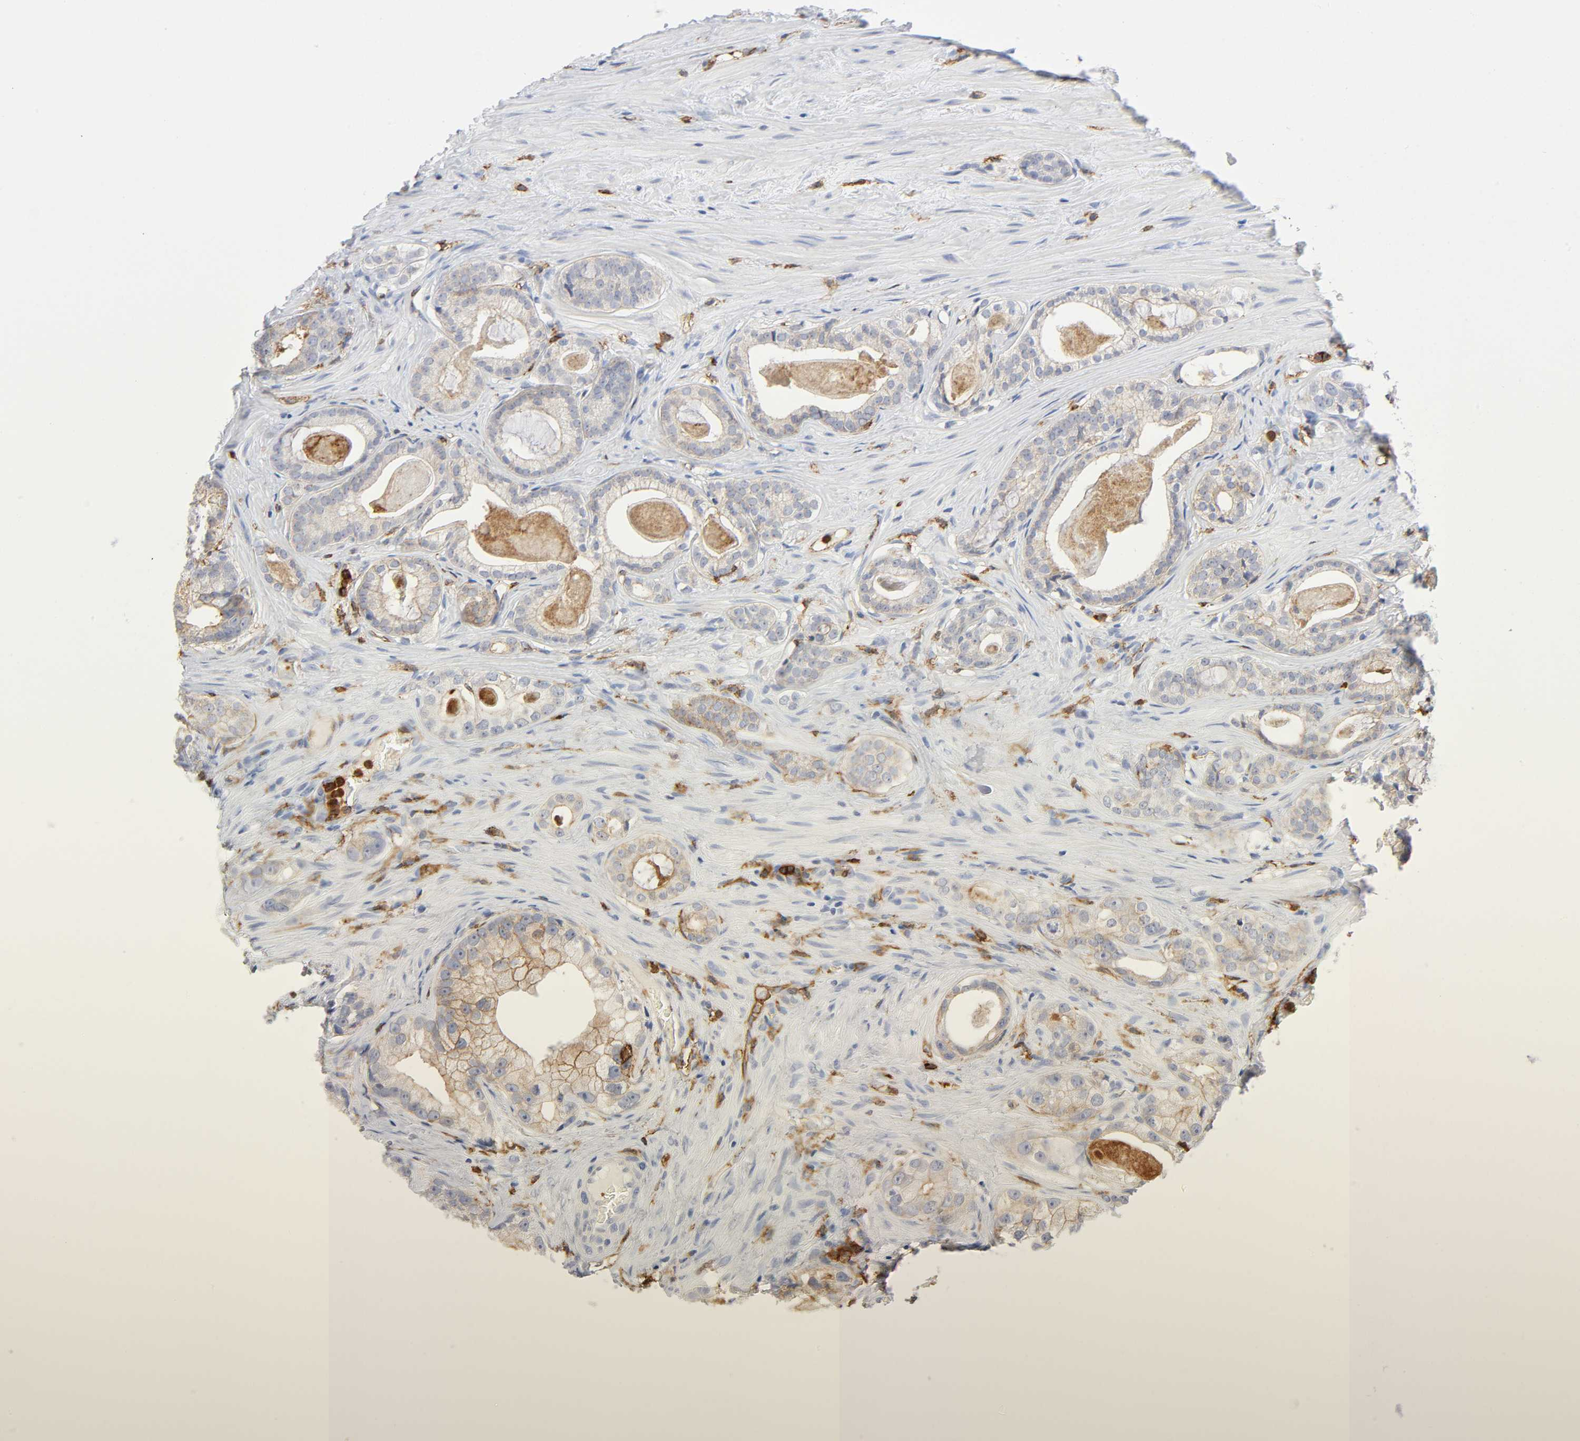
{"staining": {"intensity": "negative", "quantity": "none", "location": "none"}, "tissue": "prostate cancer", "cell_type": "Tumor cells", "image_type": "cancer", "snomed": [{"axis": "morphology", "description": "Adenocarcinoma, Low grade"}, {"axis": "topography", "description": "Prostate"}], "caption": "Adenocarcinoma (low-grade) (prostate) stained for a protein using immunohistochemistry (IHC) reveals no staining tumor cells.", "gene": "LYN", "patient": {"sex": "male", "age": 59}}